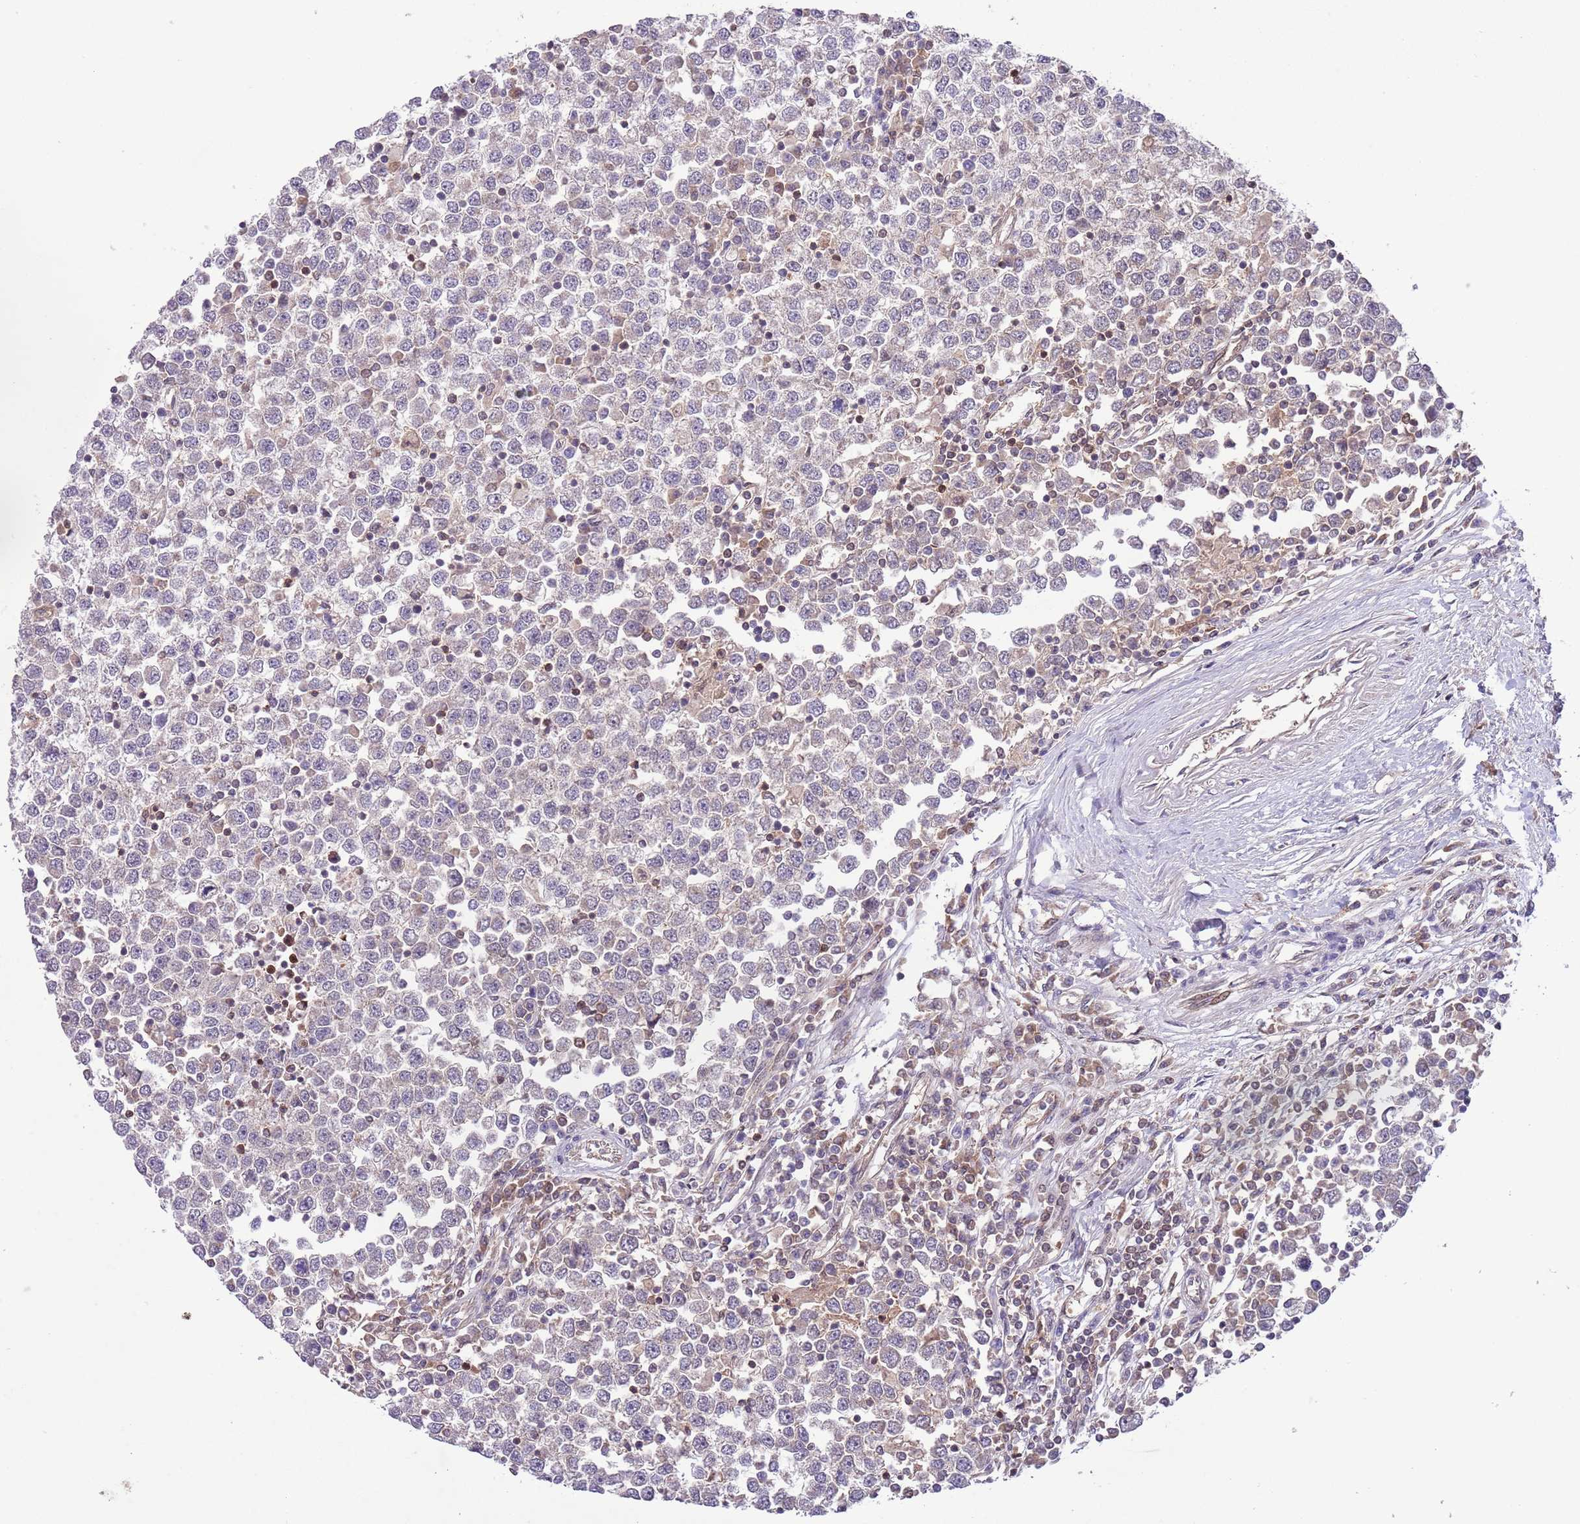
{"staining": {"intensity": "moderate", "quantity": "25%-75%", "location": "cytoplasmic/membranous"}, "tissue": "testis cancer", "cell_type": "Tumor cells", "image_type": "cancer", "snomed": [{"axis": "morphology", "description": "Seminoma, NOS"}, {"axis": "topography", "description": "Testis"}], "caption": "A micrograph of human testis cancer (seminoma) stained for a protein exhibits moderate cytoplasmic/membranous brown staining in tumor cells.", "gene": "HDHD2", "patient": {"sex": "male", "age": 65}}